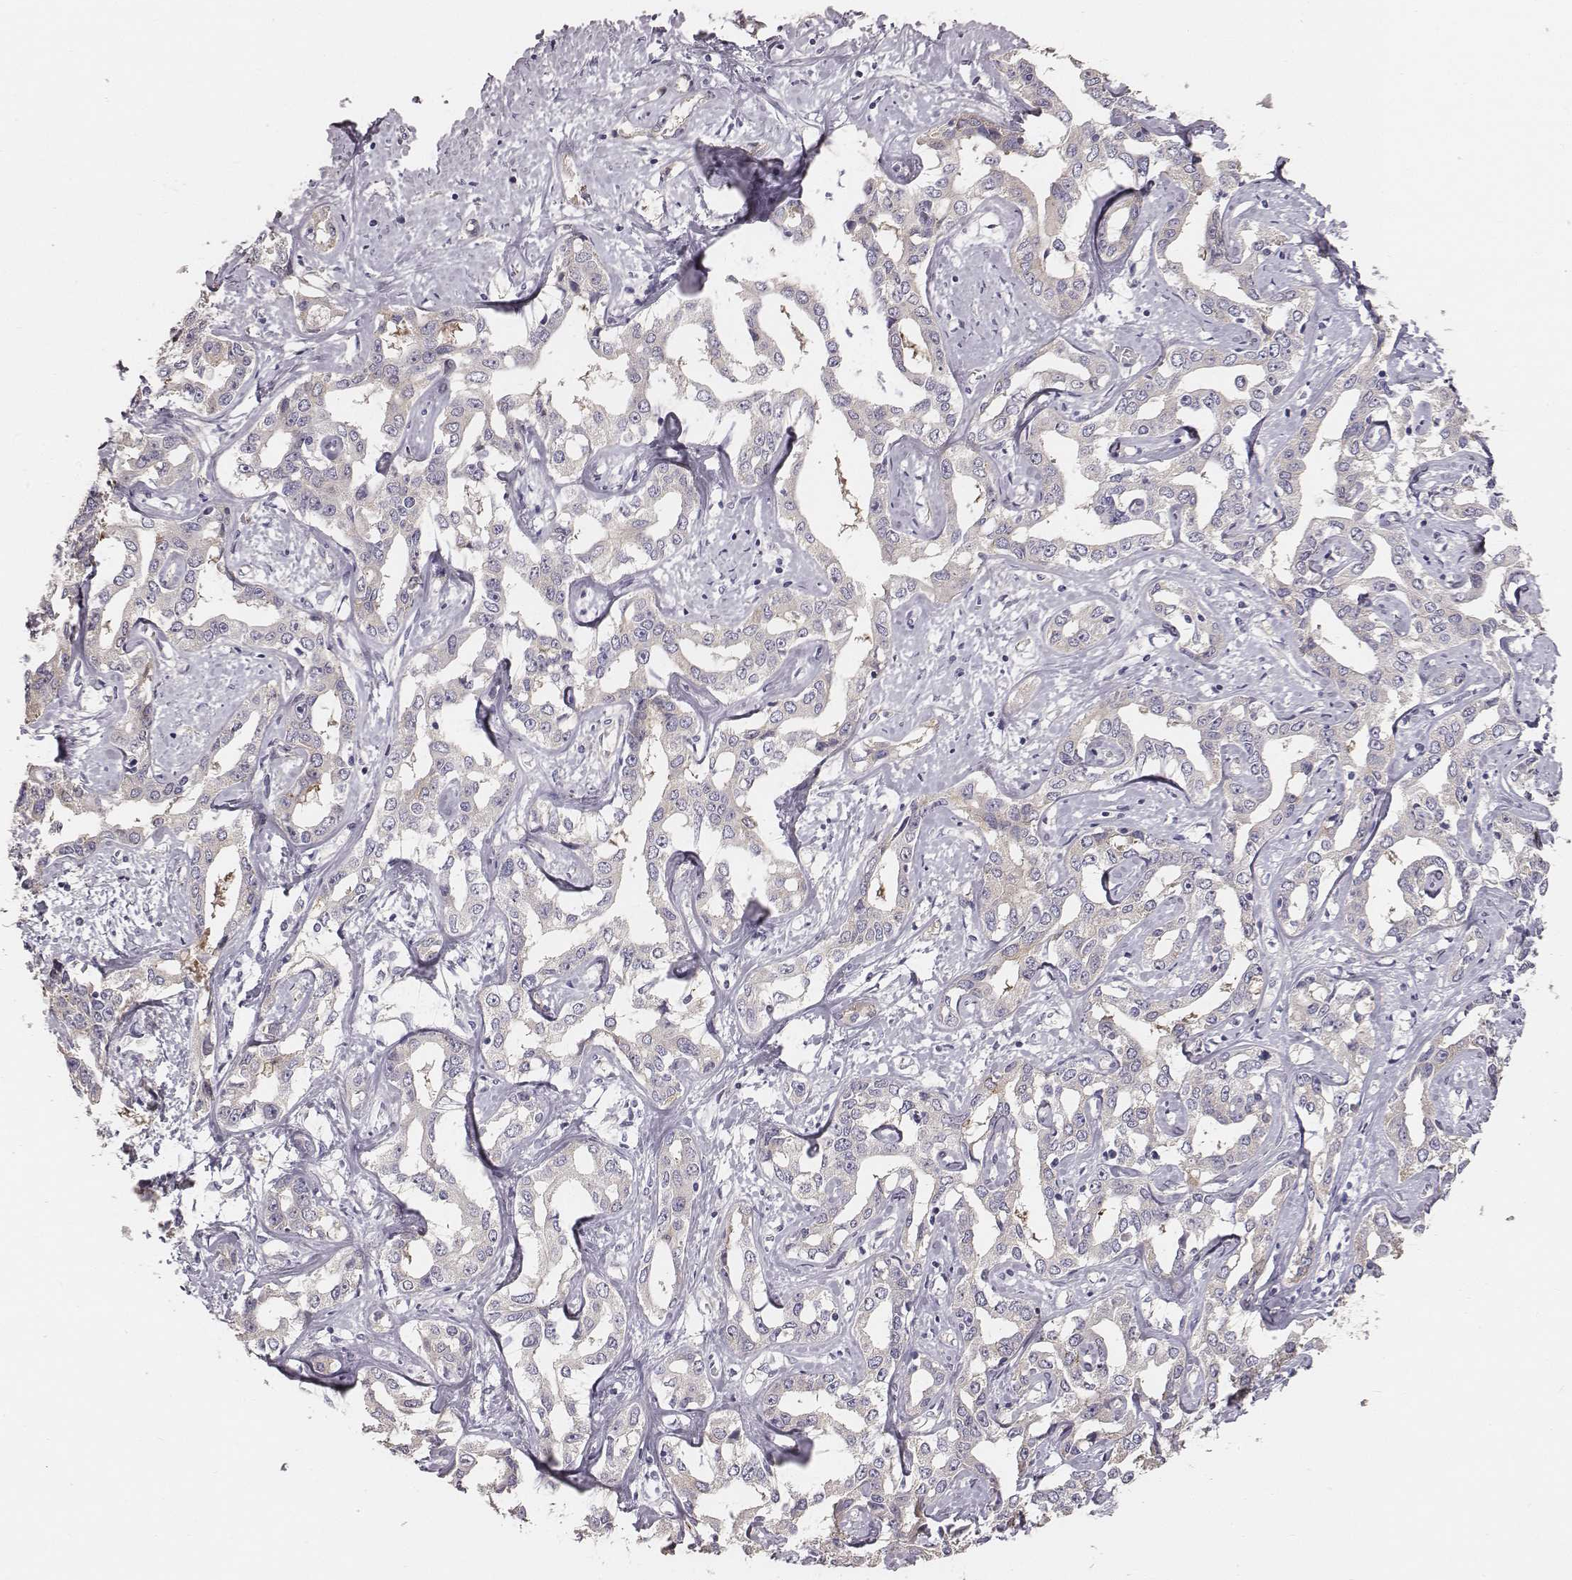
{"staining": {"intensity": "weak", "quantity": "25%-75%", "location": "cytoplasmic/membranous"}, "tissue": "liver cancer", "cell_type": "Tumor cells", "image_type": "cancer", "snomed": [{"axis": "morphology", "description": "Cholangiocarcinoma"}, {"axis": "topography", "description": "Liver"}], "caption": "The immunohistochemical stain shows weak cytoplasmic/membranous positivity in tumor cells of liver cancer (cholangiocarcinoma) tissue.", "gene": "PRKCZ", "patient": {"sex": "male", "age": 59}}